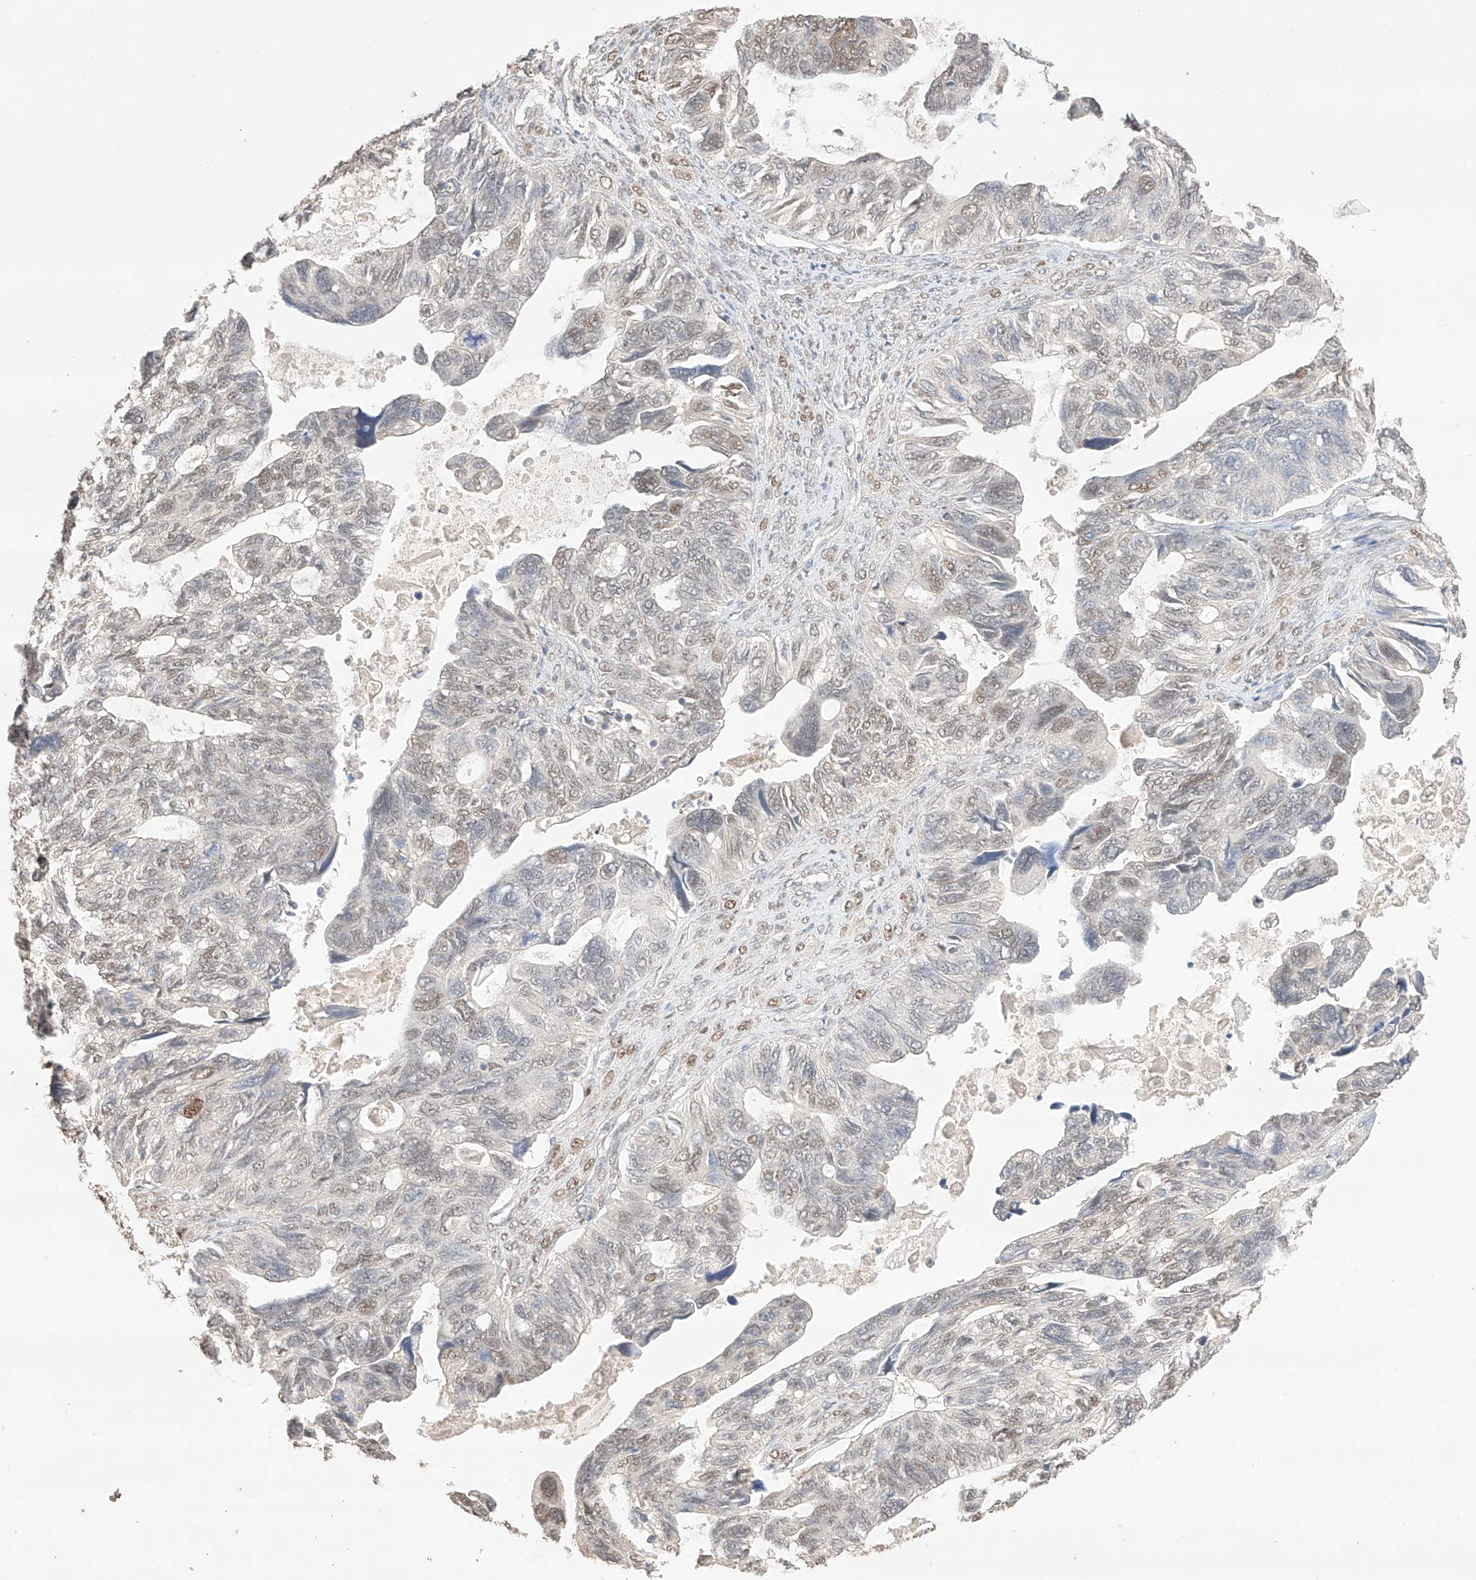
{"staining": {"intensity": "weak", "quantity": "25%-75%", "location": "nuclear"}, "tissue": "ovarian cancer", "cell_type": "Tumor cells", "image_type": "cancer", "snomed": [{"axis": "morphology", "description": "Cystadenocarcinoma, serous, NOS"}, {"axis": "topography", "description": "Ovary"}], "caption": "An immunohistochemistry (IHC) image of tumor tissue is shown. Protein staining in brown shows weak nuclear positivity in serous cystadenocarcinoma (ovarian) within tumor cells.", "gene": "APIP", "patient": {"sex": "female", "age": 79}}